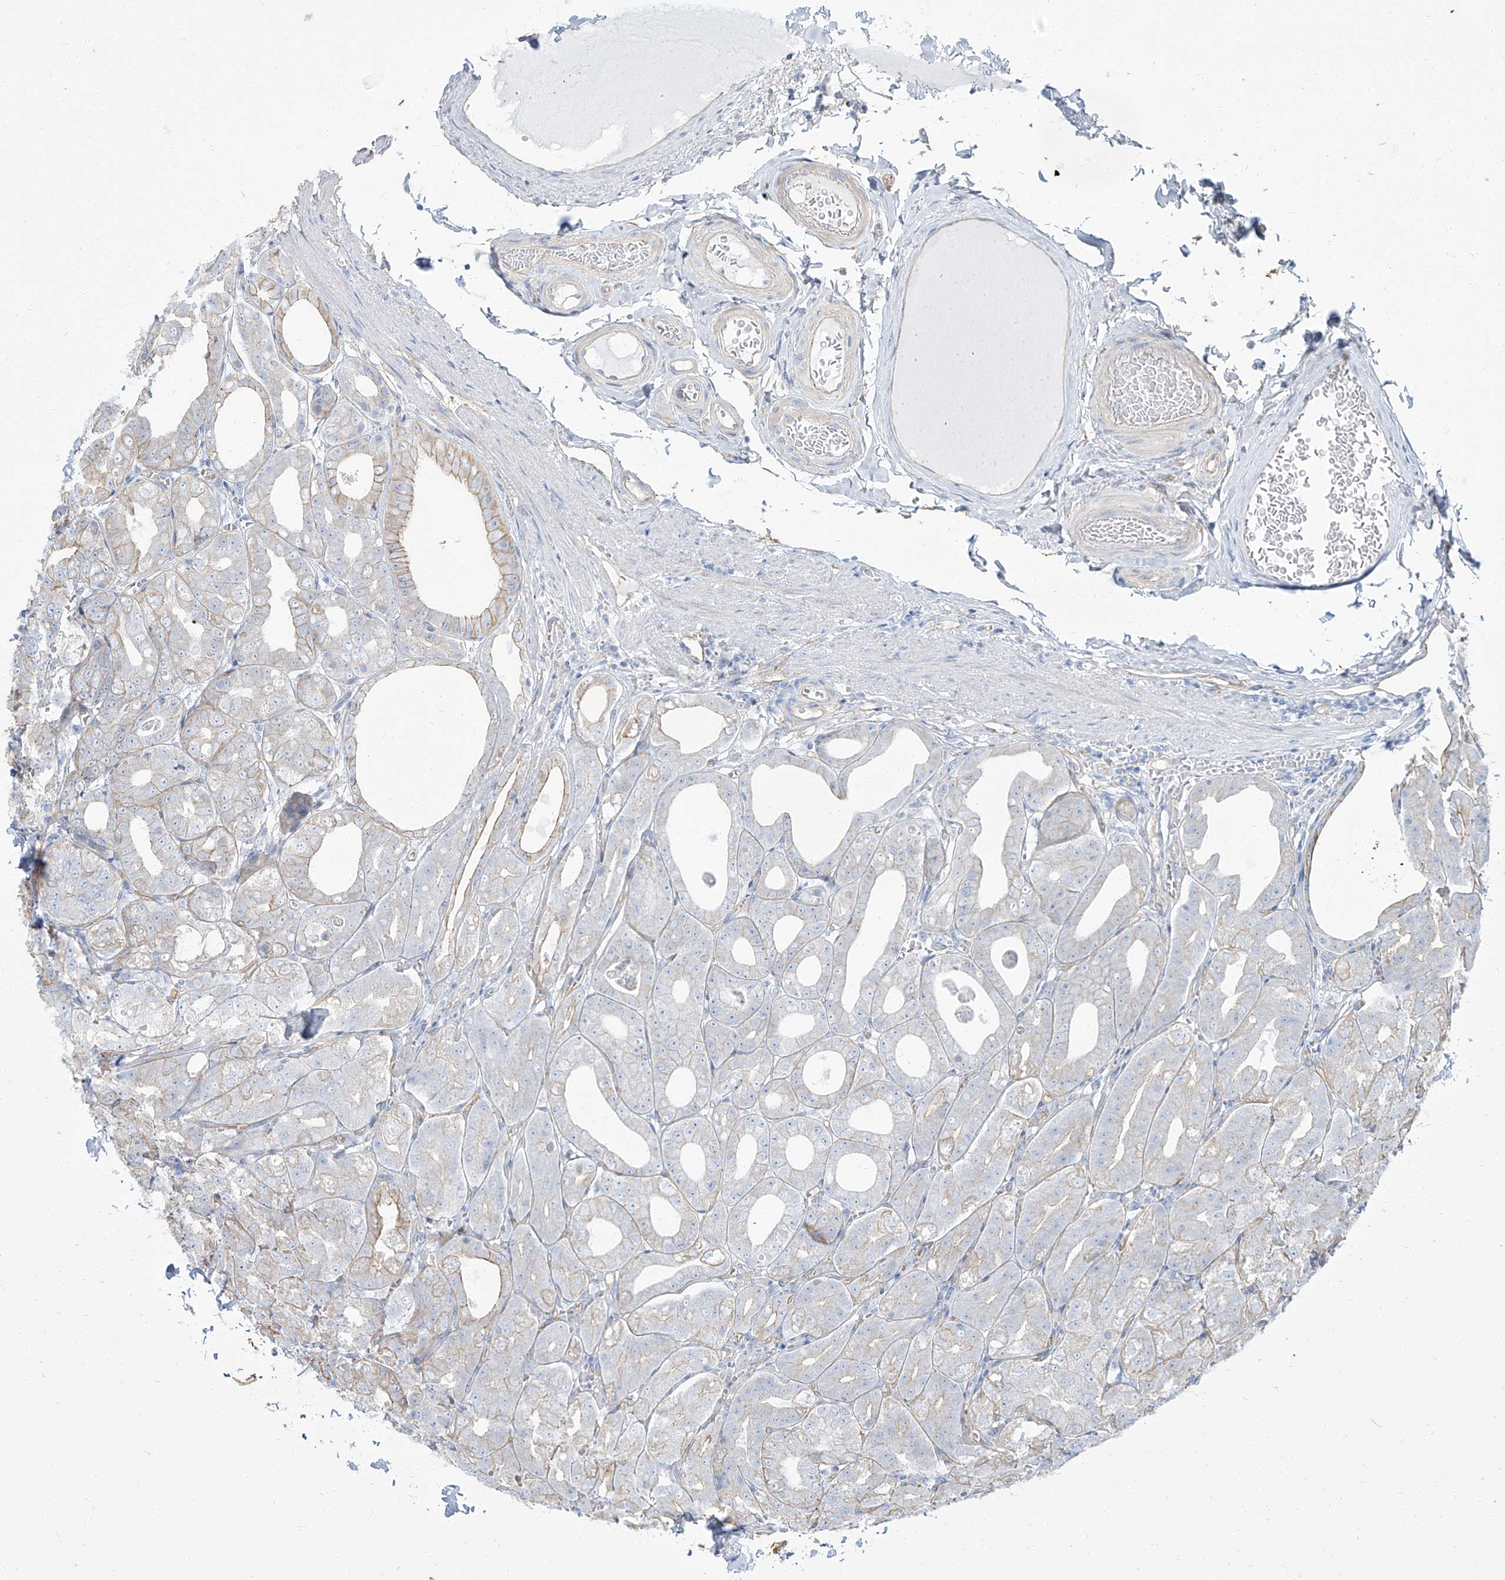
{"staining": {"intensity": "moderate", "quantity": "<25%", "location": "cytoplasmic/membranous"}, "tissue": "stomach", "cell_type": "Glandular cells", "image_type": "normal", "snomed": [{"axis": "morphology", "description": "Normal tissue, NOS"}, {"axis": "topography", "description": "Stomach, lower"}], "caption": "Immunohistochemistry (DAB) staining of benign stomach shows moderate cytoplasmic/membranous protein expression in about <25% of glandular cells.", "gene": "TXLNB", "patient": {"sex": "male", "age": 71}}